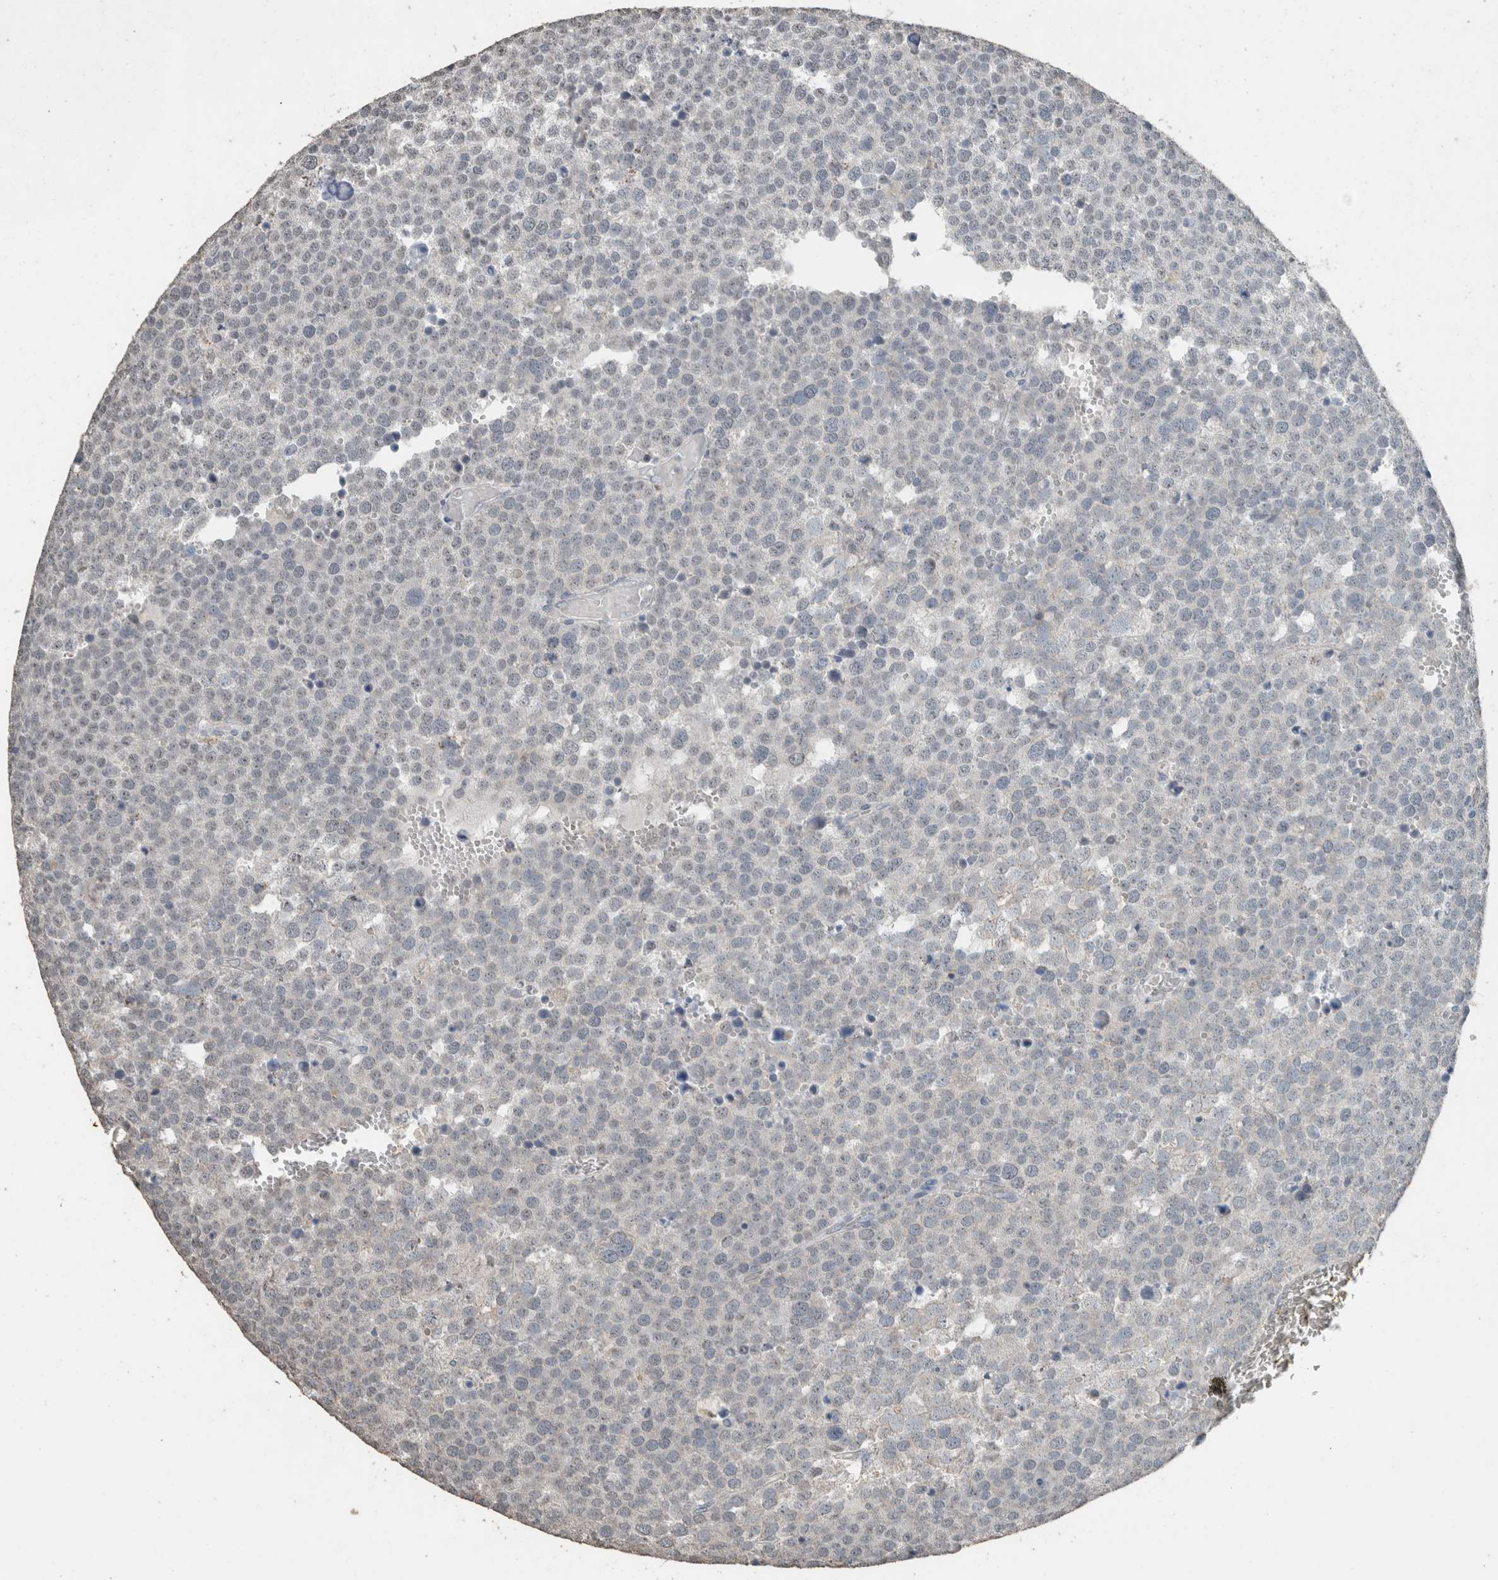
{"staining": {"intensity": "negative", "quantity": "none", "location": "none"}, "tissue": "testis cancer", "cell_type": "Tumor cells", "image_type": "cancer", "snomed": [{"axis": "morphology", "description": "Seminoma, NOS"}, {"axis": "topography", "description": "Testis"}], "caption": "Tumor cells show no significant expression in testis seminoma.", "gene": "ACVR2B", "patient": {"sex": "male", "age": 71}}